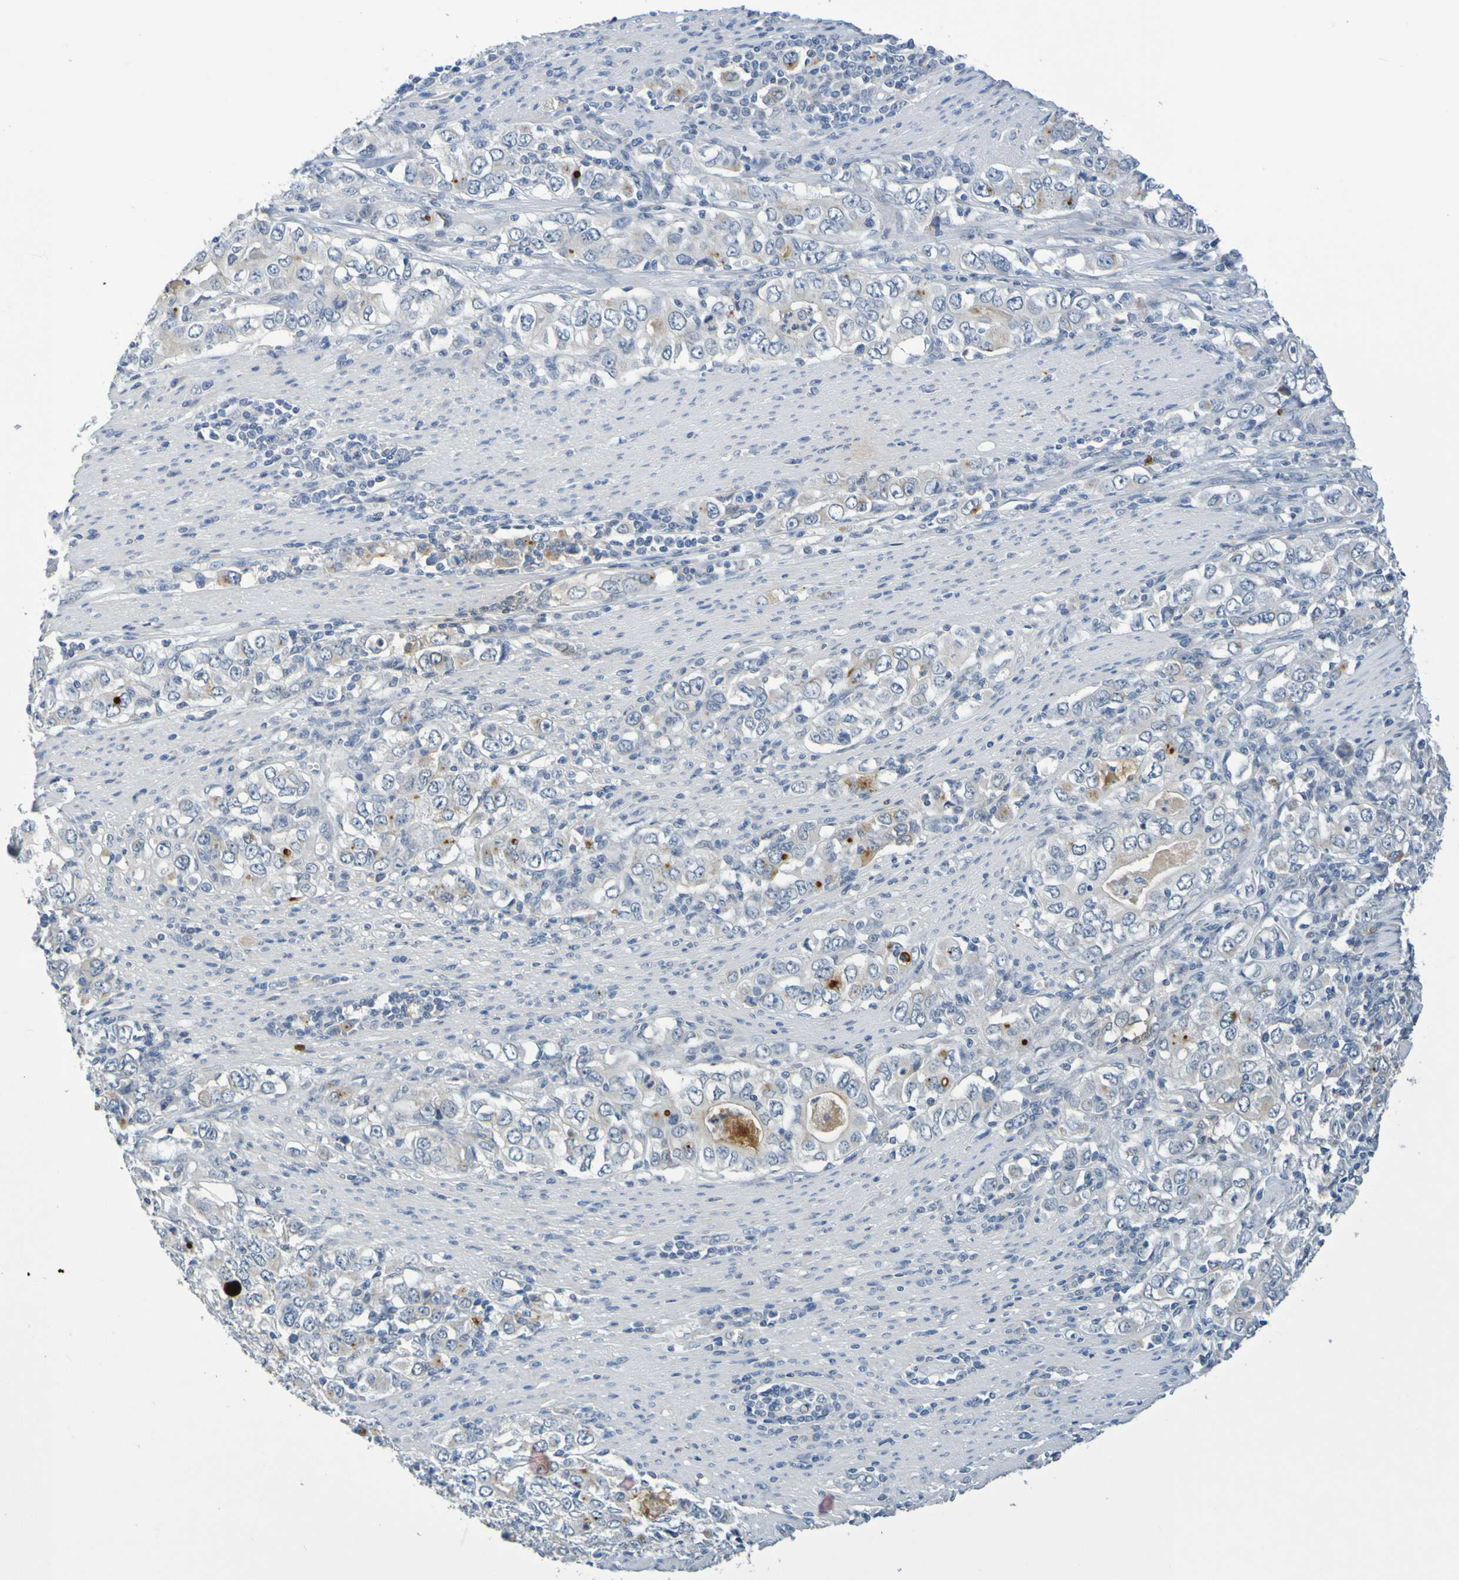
{"staining": {"intensity": "negative", "quantity": "none", "location": "none"}, "tissue": "stomach cancer", "cell_type": "Tumor cells", "image_type": "cancer", "snomed": [{"axis": "morphology", "description": "Adenocarcinoma, NOS"}, {"axis": "topography", "description": "Stomach, lower"}], "caption": "Immunohistochemical staining of human stomach adenocarcinoma exhibits no significant staining in tumor cells.", "gene": "IL10", "patient": {"sex": "female", "age": 72}}